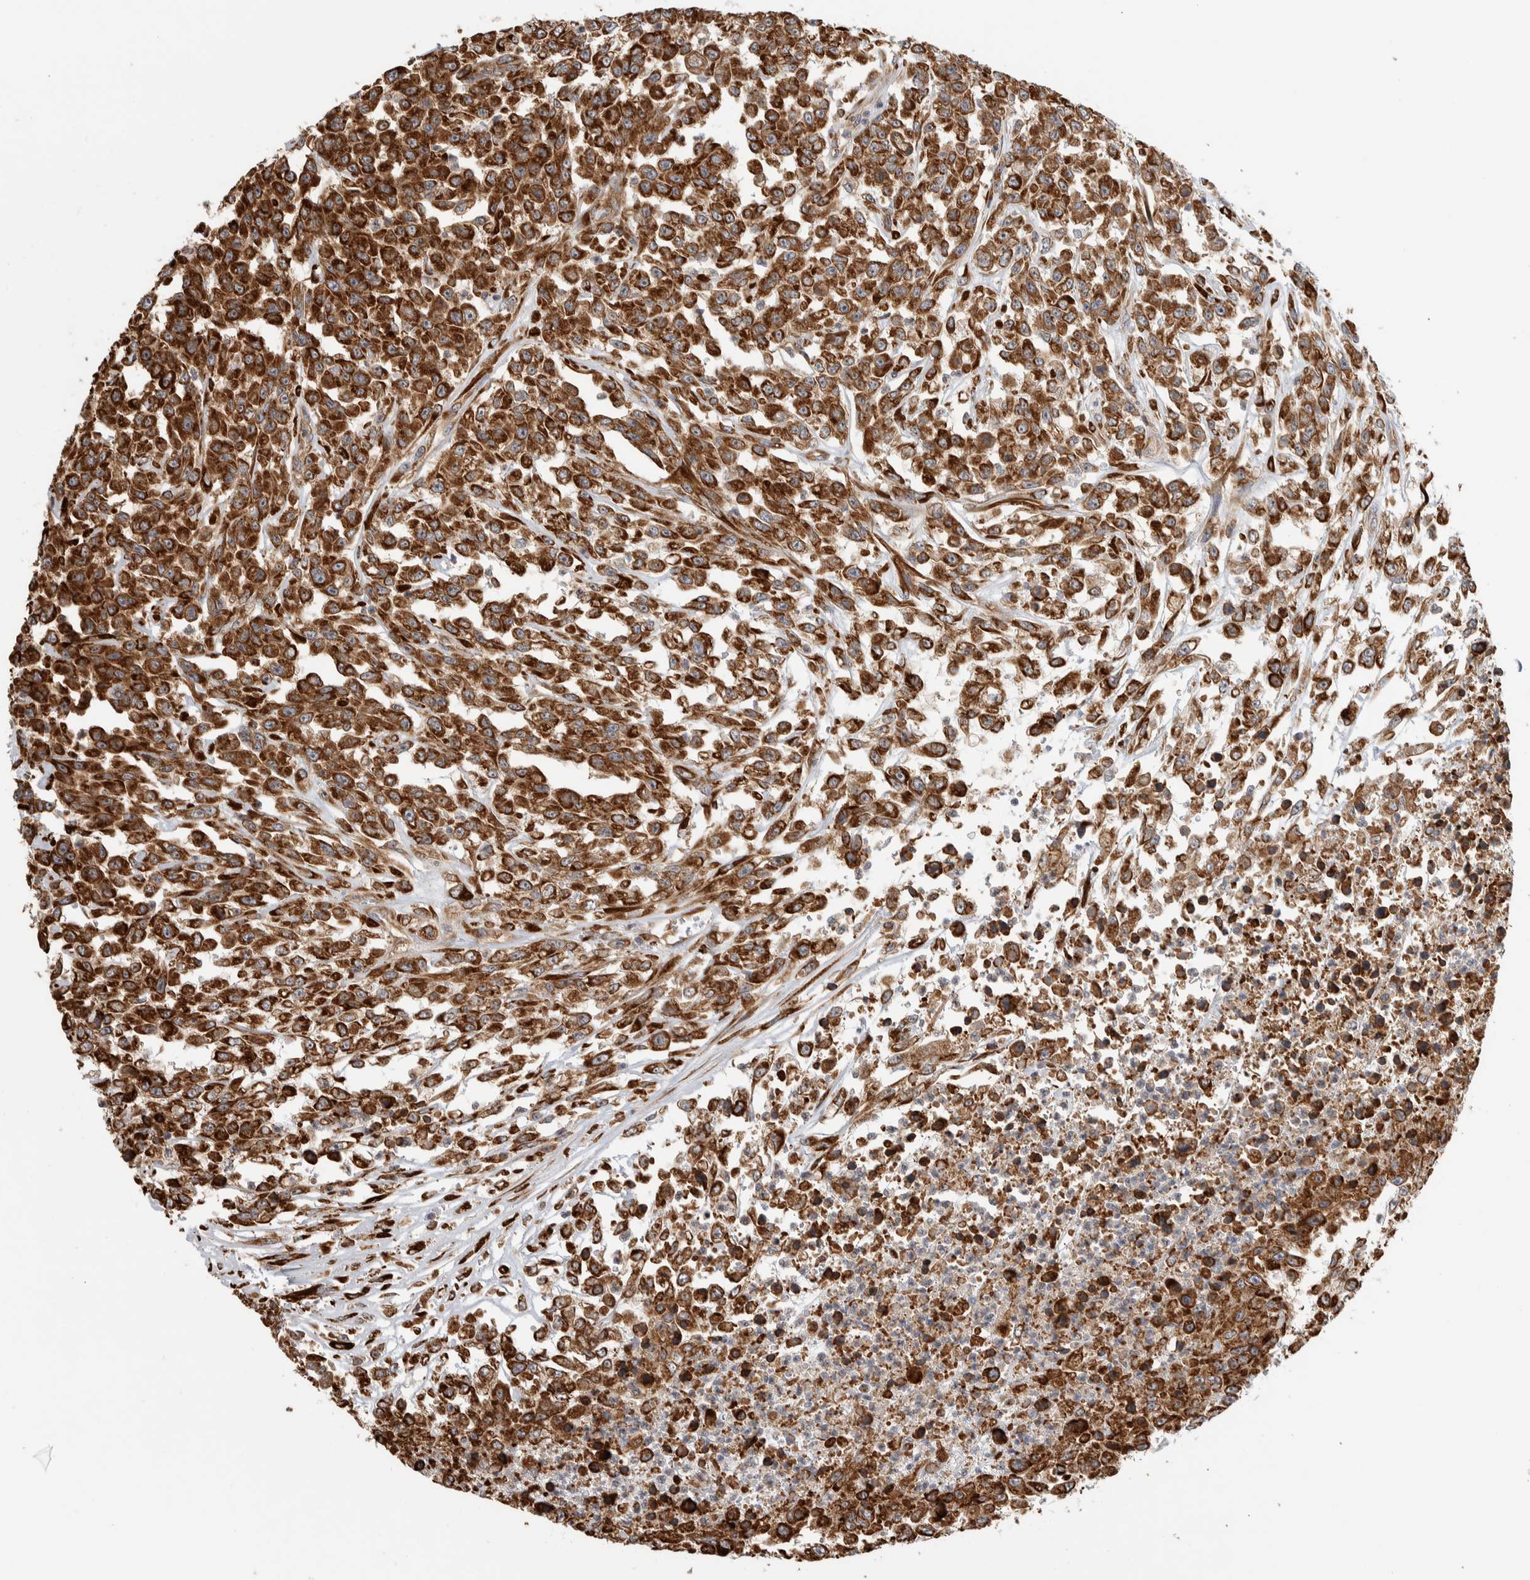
{"staining": {"intensity": "strong", "quantity": ">75%", "location": "cytoplasmic/membranous"}, "tissue": "urothelial cancer", "cell_type": "Tumor cells", "image_type": "cancer", "snomed": [{"axis": "morphology", "description": "Urothelial carcinoma, High grade"}, {"axis": "topography", "description": "Urinary bladder"}], "caption": "This histopathology image shows urothelial cancer stained with immunohistochemistry (IHC) to label a protein in brown. The cytoplasmic/membranous of tumor cells show strong positivity for the protein. Nuclei are counter-stained blue.", "gene": "EIF3H", "patient": {"sex": "male", "age": 46}}